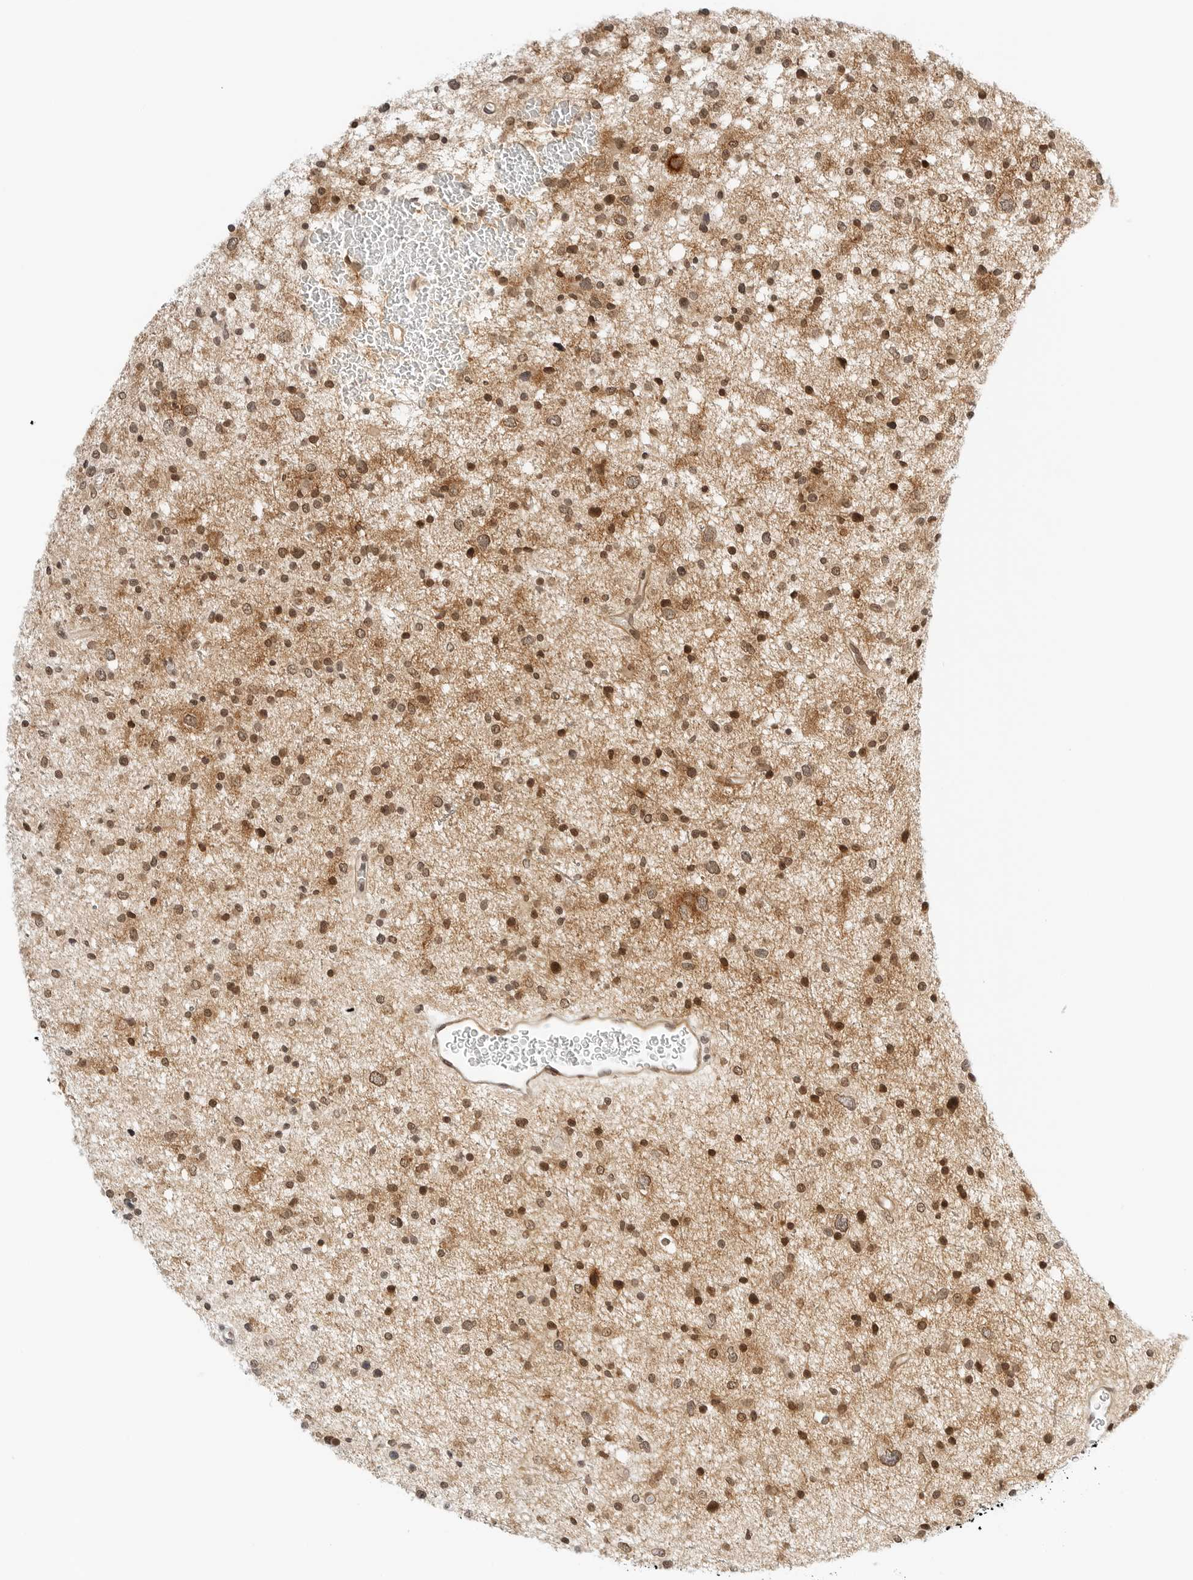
{"staining": {"intensity": "moderate", "quantity": ">75%", "location": "nuclear"}, "tissue": "glioma", "cell_type": "Tumor cells", "image_type": "cancer", "snomed": [{"axis": "morphology", "description": "Glioma, malignant, Low grade"}, {"axis": "topography", "description": "Brain"}], "caption": "A histopathology image showing moderate nuclear positivity in about >75% of tumor cells in low-grade glioma (malignant), as visualized by brown immunohistochemical staining.", "gene": "NEO1", "patient": {"sex": "female", "age": 37}}